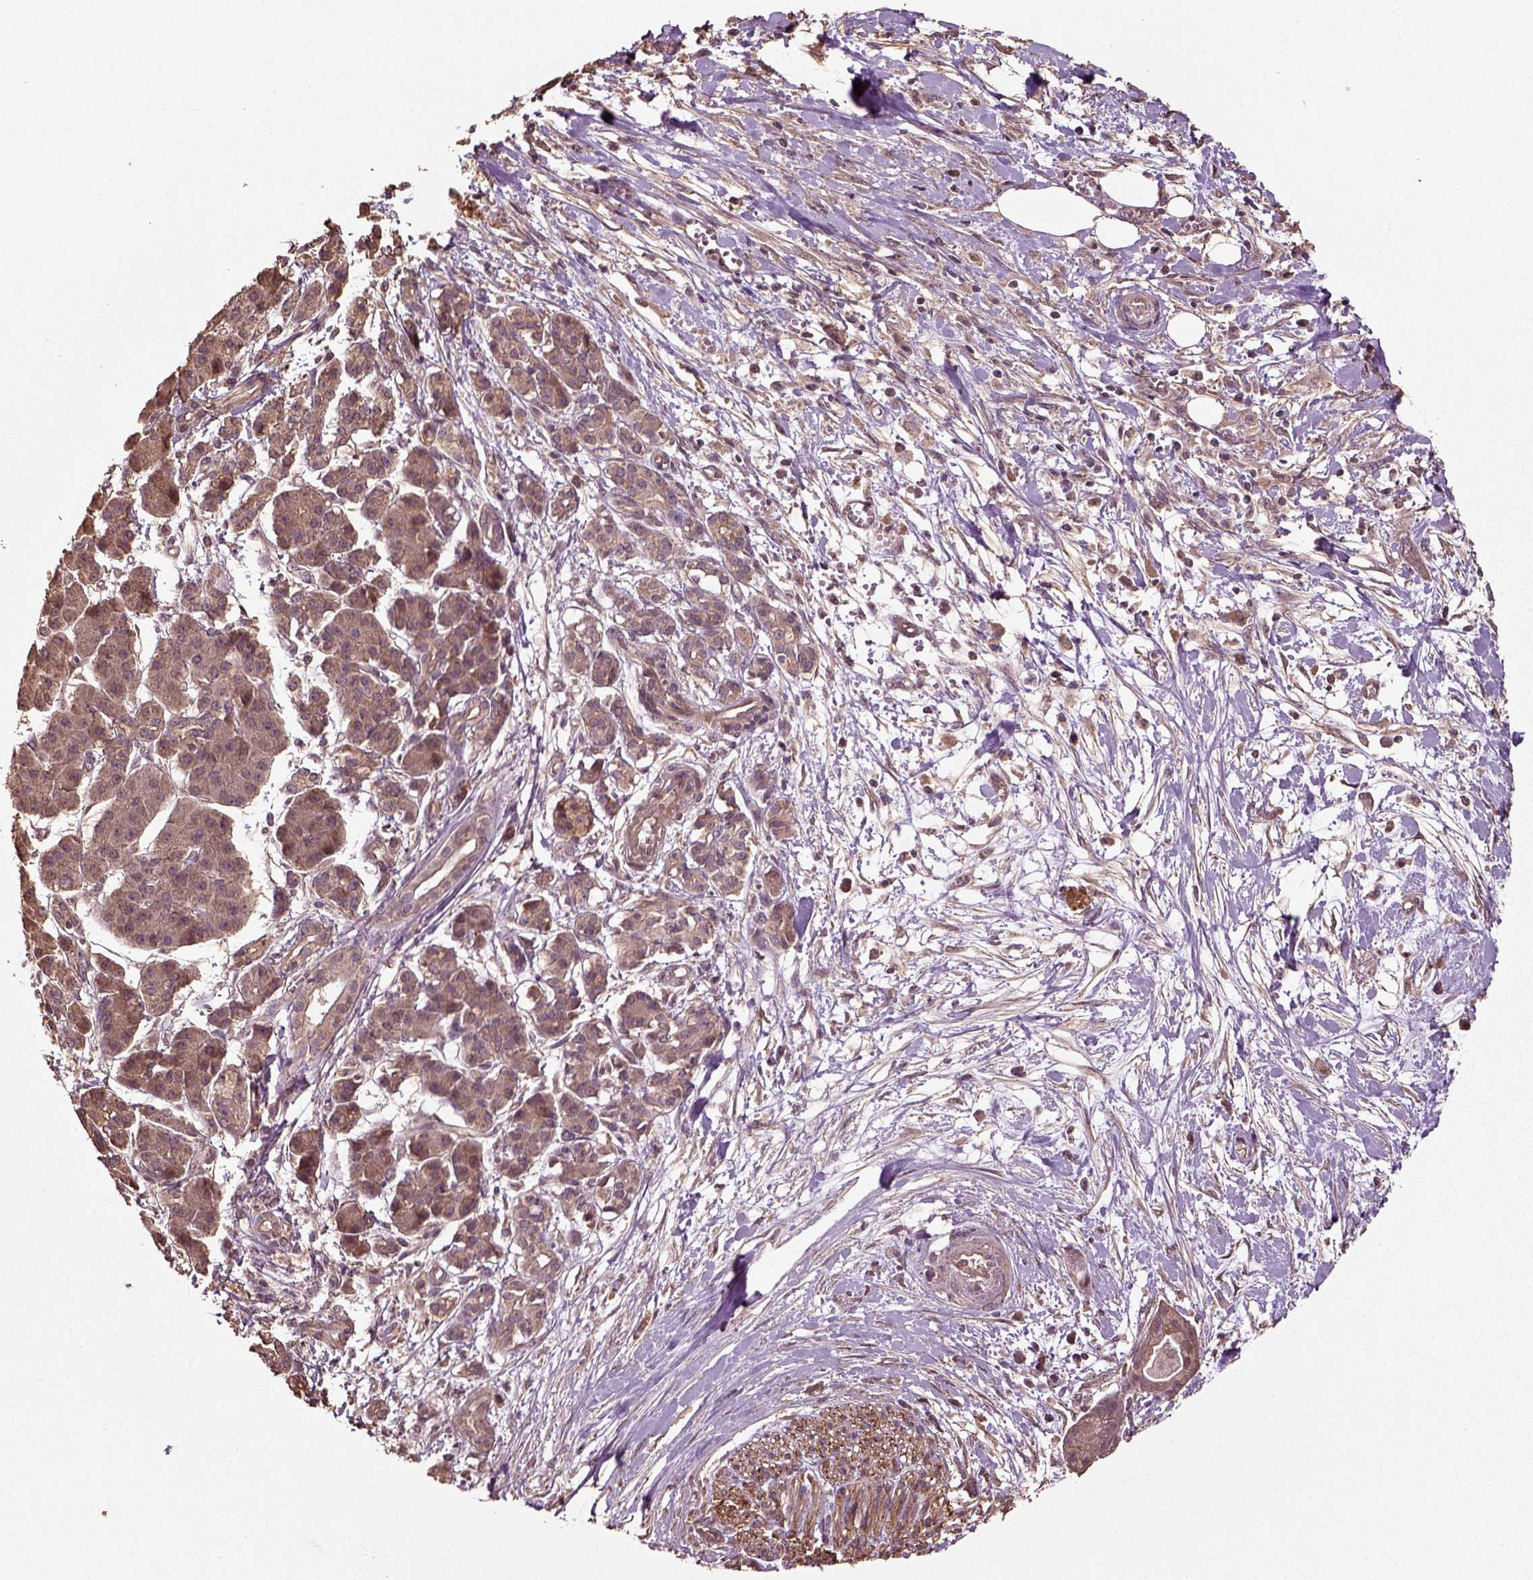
{"staining": {"intensity": "moderate", "quantity": "25%-75%", "location": "cytoplasmic/membranous"}, "tissue": "pancreatic cancer", "cell_type": "Tumor cells", "image_type": "cancer", "snomed": [{"axis": "morphology", "description": "Normal tissue, NOS"}, {"axis": "morphology", "description": "Adenocarcinoma, NOS"}, {"axis": "topography", "description": "Lymph node"}, {"axis": "topography", "description": "Pancreas"}], "caption": "The histopathology image displays immunohistochemical staining of adenocarcinoma (pancreatic). There is moderate cytoplasmic/membranous staining is seen in about 25%-75% of tumor cells. (DAB (3,3'-diaminobenzidine) = brown stain, brightfield microscopy at high magnification).", "gene": "ERV3-1", "patient": {"sex": "female", "age": 58}}